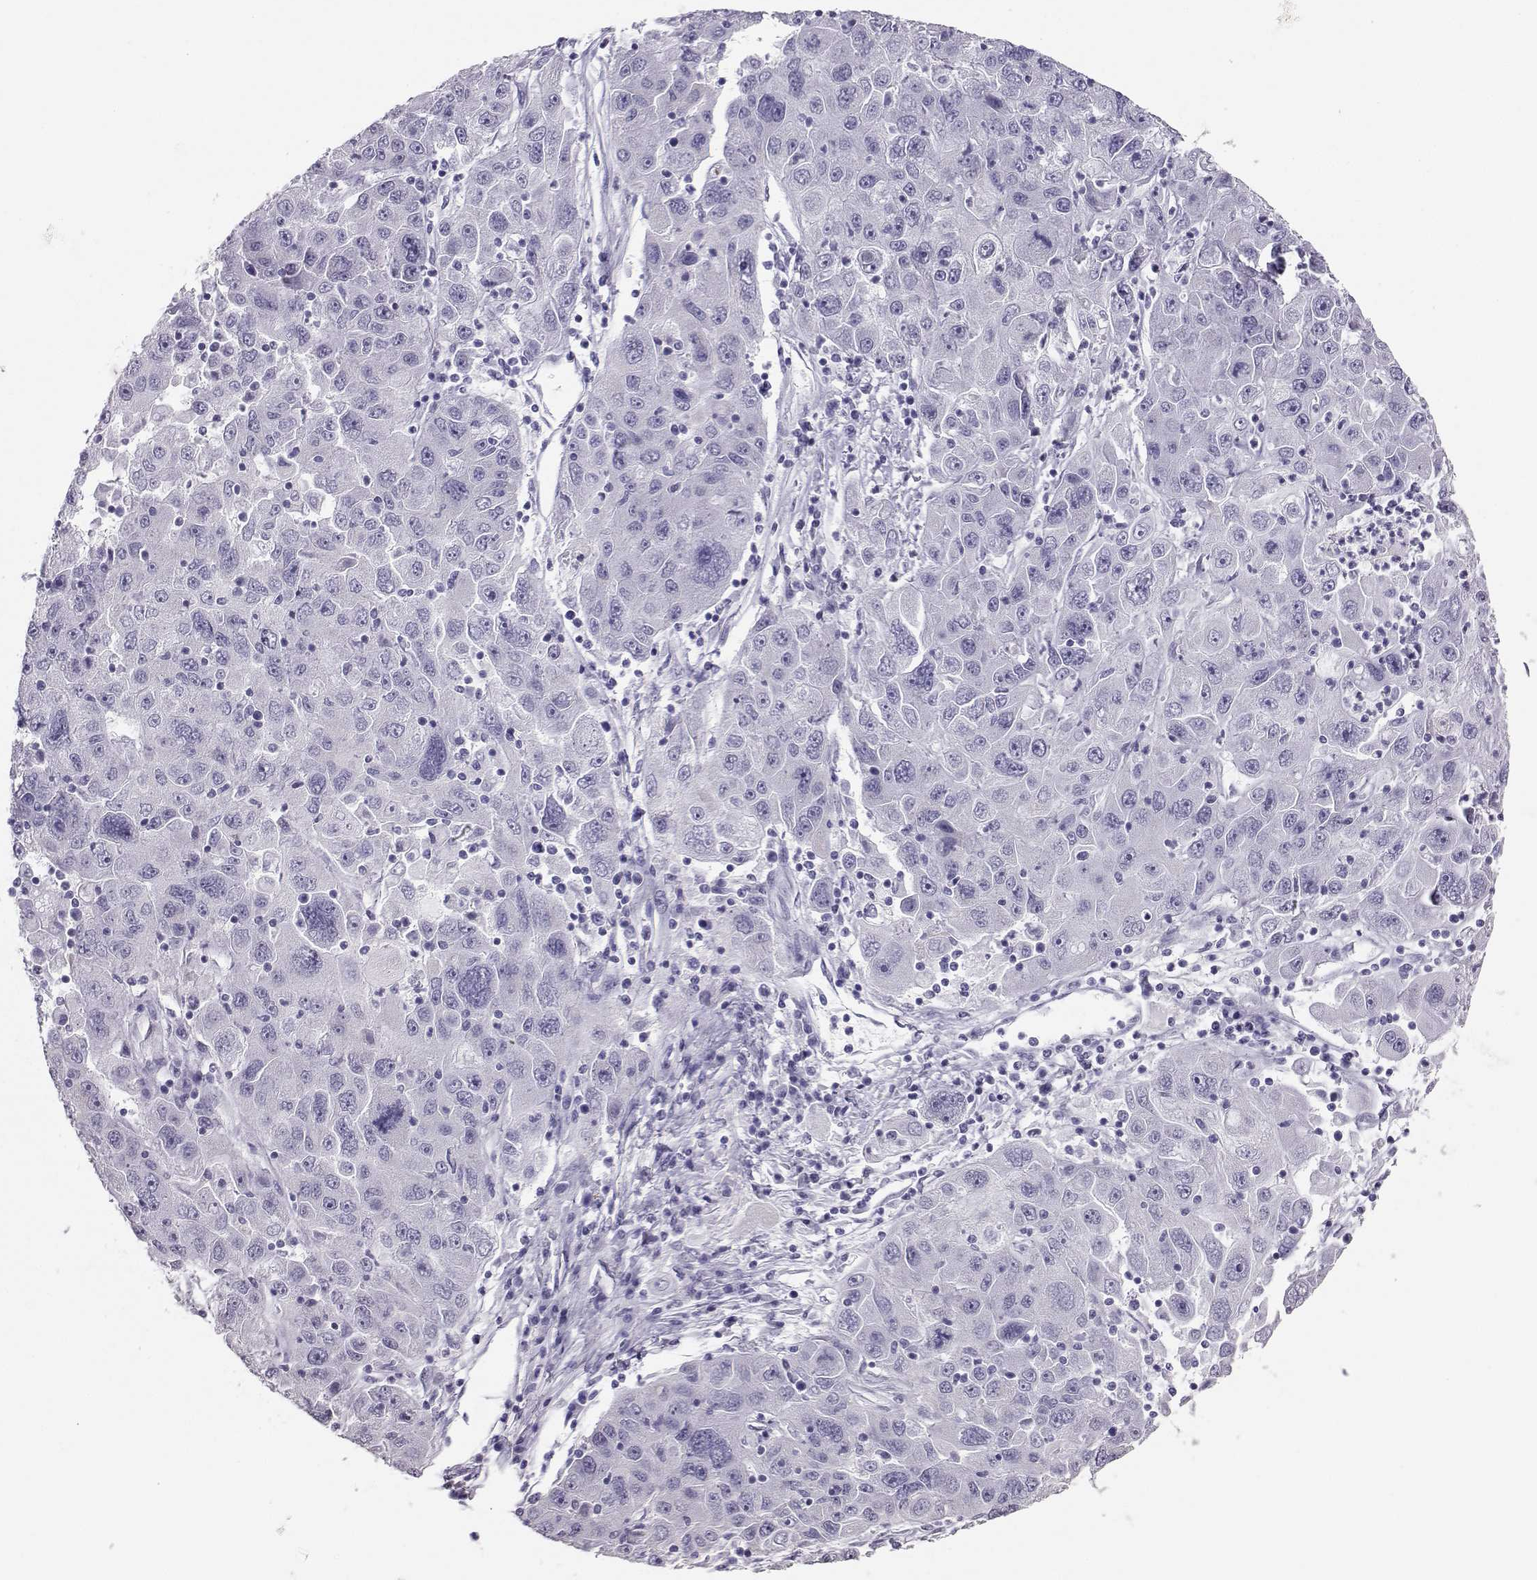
{"staining": {"intensity": "negative", "quantity": "none", "location": "none"}, "tissue": "stomach cancer", "cell_type": "Tumor cells", "image_type": "cancer", "snomed": [{"axis": "morphology", "description": "Adenocarcinoma, NOS"}, {"axis": "topography", "description": "Stomach"}], "caption": "High power microscopy micrograph of an IHC photomicrograph of adenocarcinoma (stomach), revealing no significant positivity in tumor cells.", "gene": "AVP", "patient": {"sex": "male", "age": 56}}